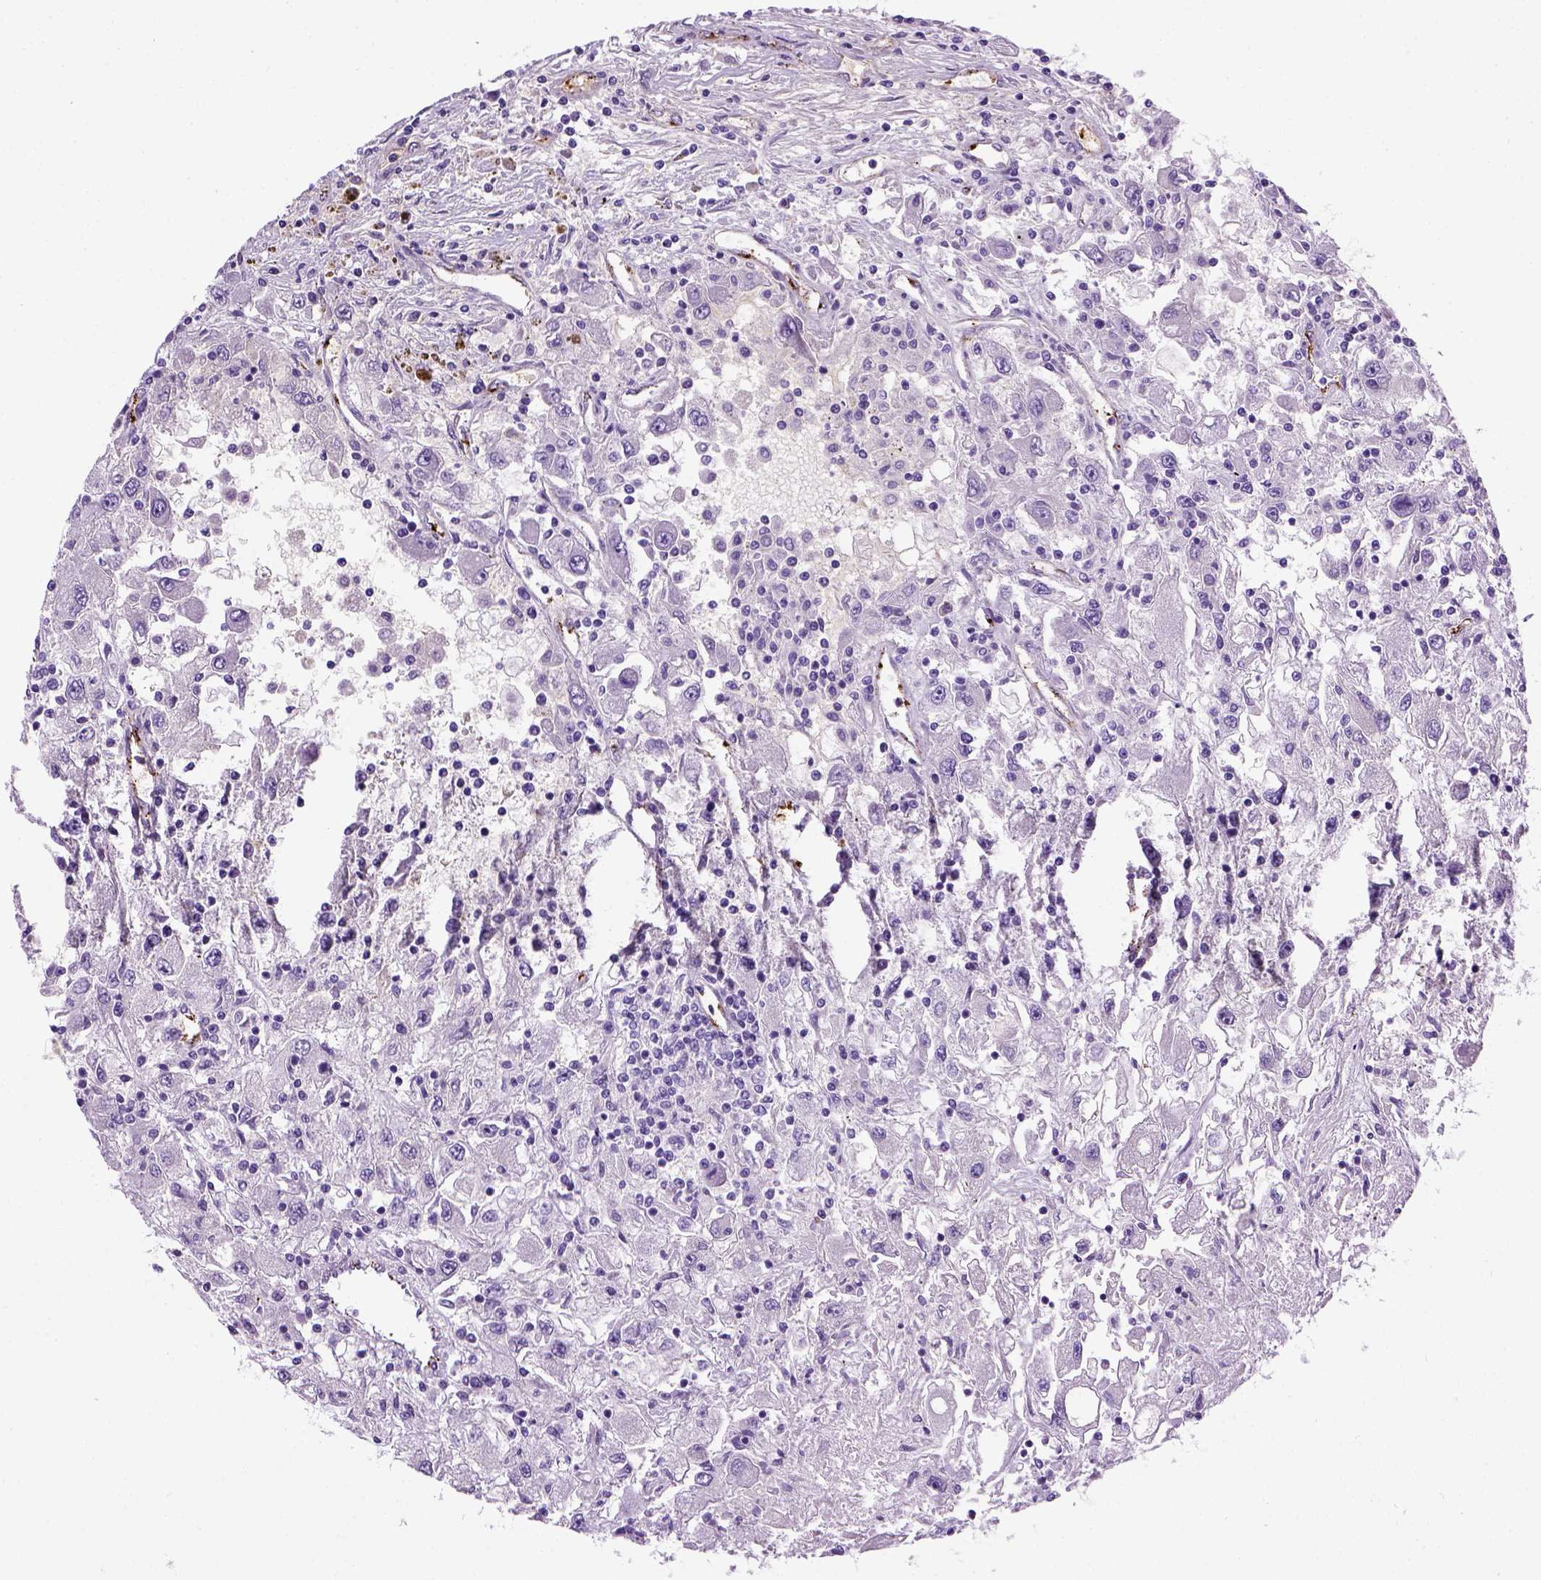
{"staining": {"intensity": "negative", "quantity": "none", "location": "none"}, "tissue": "renal cancer", "cell_type": "Tumor cells", "image_type": "cancer", "snomed": [{"axis": "morphology", "description": "Adenocarcinoma, NOS"}, {"axis": "topography", "description": "Kidney"}], "caption": "There is no significant expression in tumor cells of adenocarcinoma (renal).", "gene": "VWF", "patient": {"sex": "female", "age": 67}}